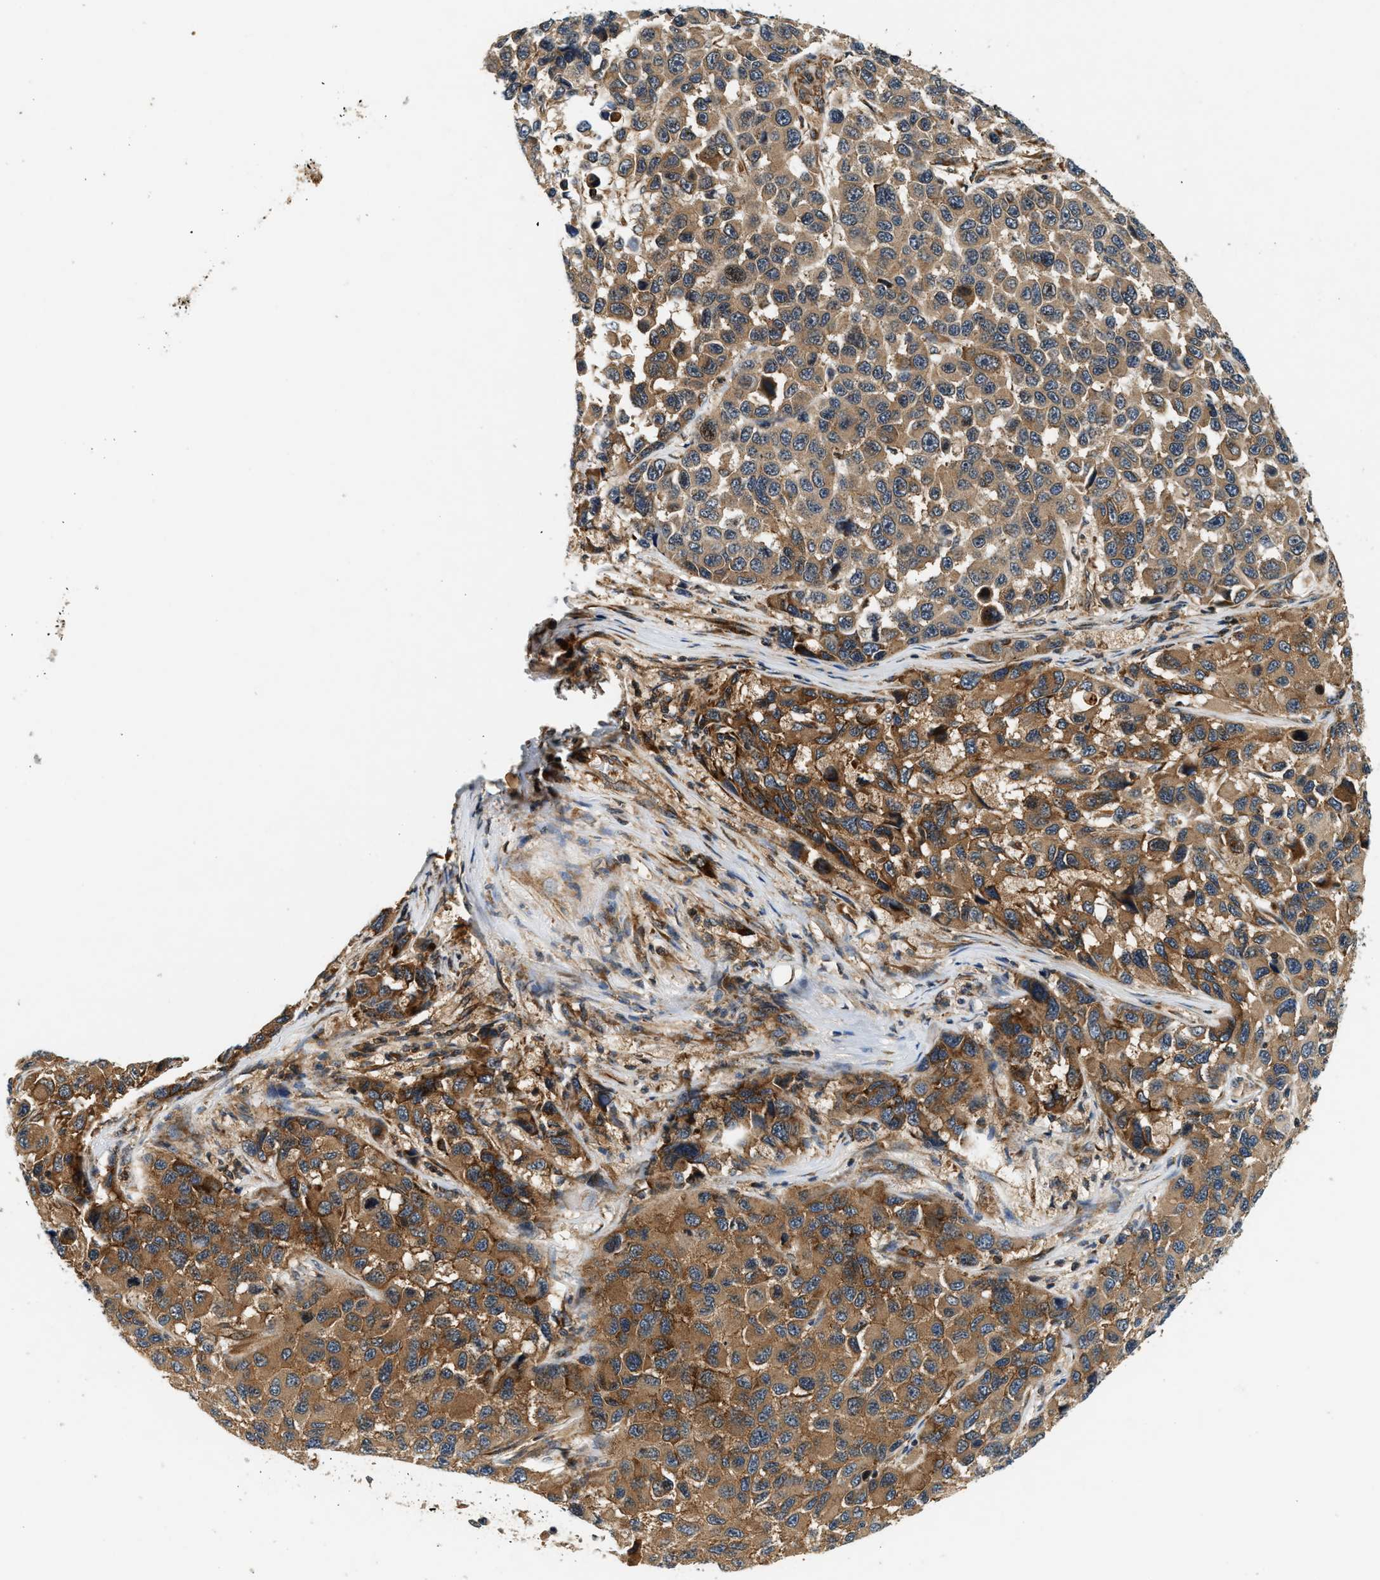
{"staining": {"intensity": "moderate", "quantity": ">75%", "location": "cytoplasmic/membranous"}, "tissue": "melanoma", "cell_type": "Tumor cells", "image_type": "cancer", "snomed": [{"axis": "morphology", "description": "Malignant melanoma, NOS"}, {"axis": "topography", "description": "Skin"}], "caption": "Protein staining shows moderate cytoplasmic/membranous staining in about >75% of tumor cells in malignant melanoma.", "gene": "SAMD9", "patient": {"sex": "male", "age": 53}}